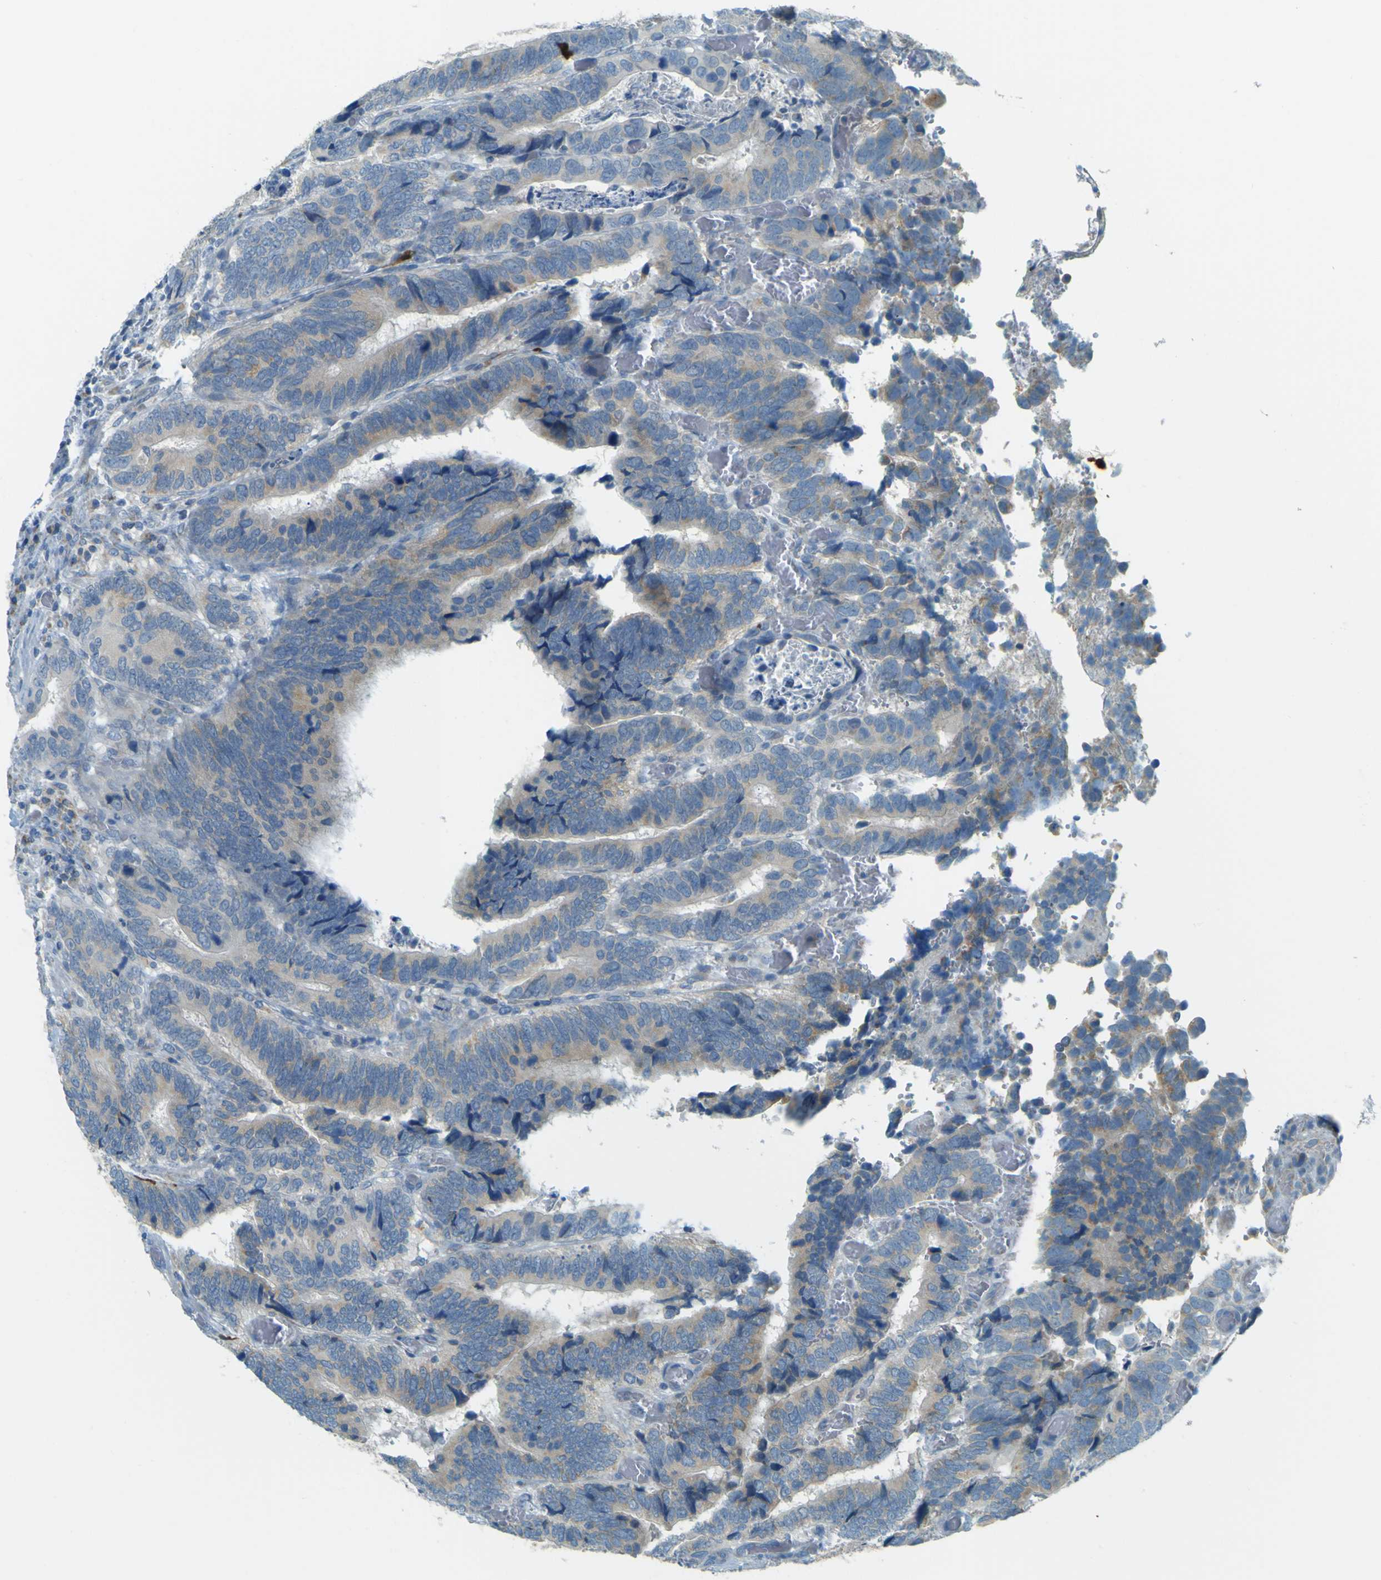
{"staining": {"intensity": "moderate", "quantity": "<25%", "location": "cytoplasmic/membranous"}, "tissue": "colorectal cancer", "cell_type": "Tumor cells", "image_type": "cancer", "snomed": [{"axis": "morphology", "description": "Adenocarcinoma, NOS"}, {"axis": "topography", "description": "Colon"}], "caption": "Immunohistochemical staining of colorectal cancer (adenocarcinoma) shows moderate cytoplasmic/membranous protein staining in approximately <25% of tumor cells. The protein of interest is shown in brown color, while the nuclei are stained blue.", "gene": "FKTN", "patient": {"sex": "female", "age": 78}}